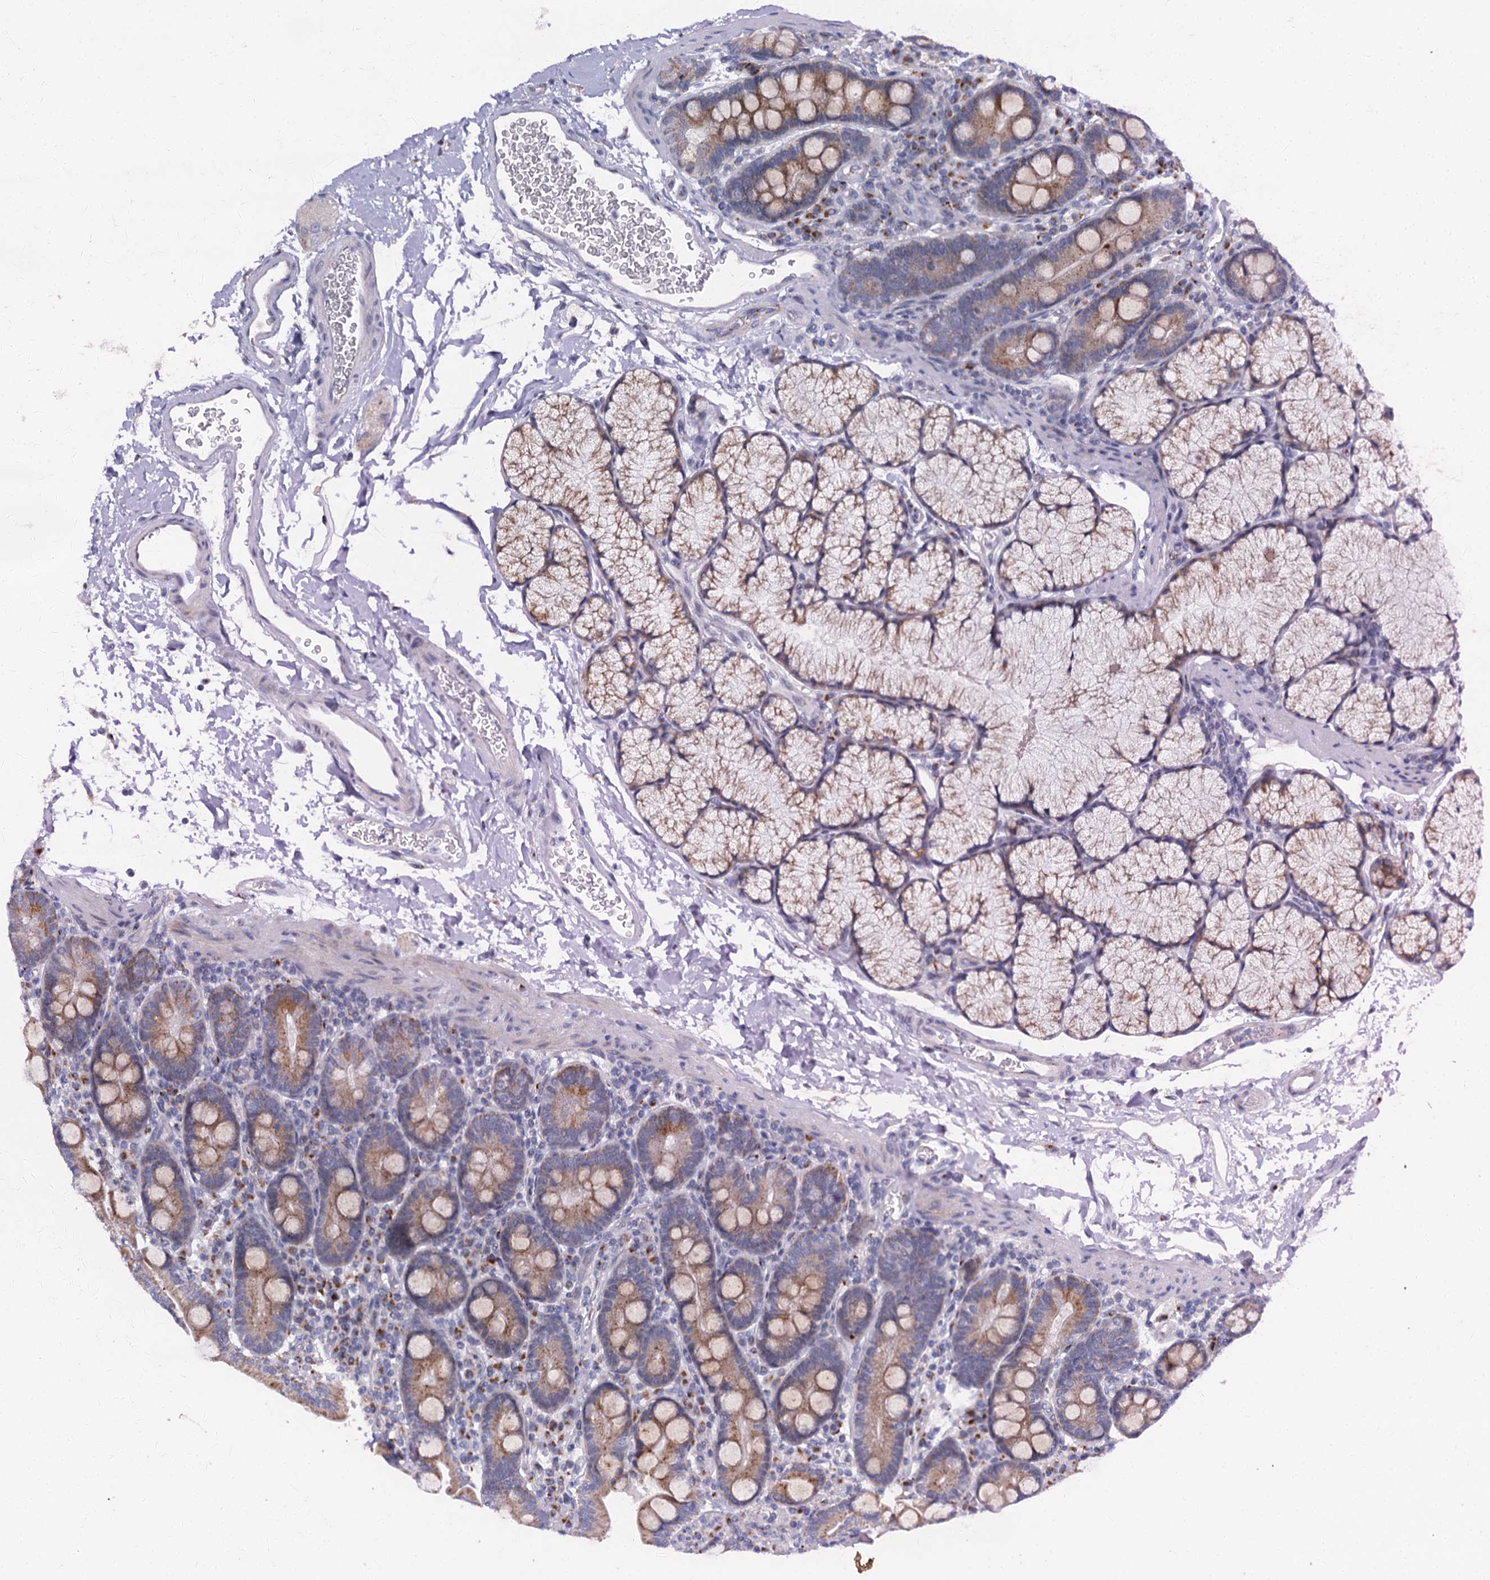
{"staining": {"intensity": "strong", "quantity": "25%-75%", "location": "cytoplasmic/membranous"}, "tissue": "duodenum", "cell_type": "Glandular cells", "image_type": "normal", "snomed": [{"axis": "morphology", "description": "Normal tissue, NOS"}, {"axis": "topography", "description": "Duodenum"}], "caption": "A micrograph showing strong cytoplasmic/membranous positivity in approximately 25%-75% of glandular cells in normal duodenum, as visualized by brown immunohistochemical staining.", "gene": "LYPD3", "patient": {"sex": "male", "age": 35}}